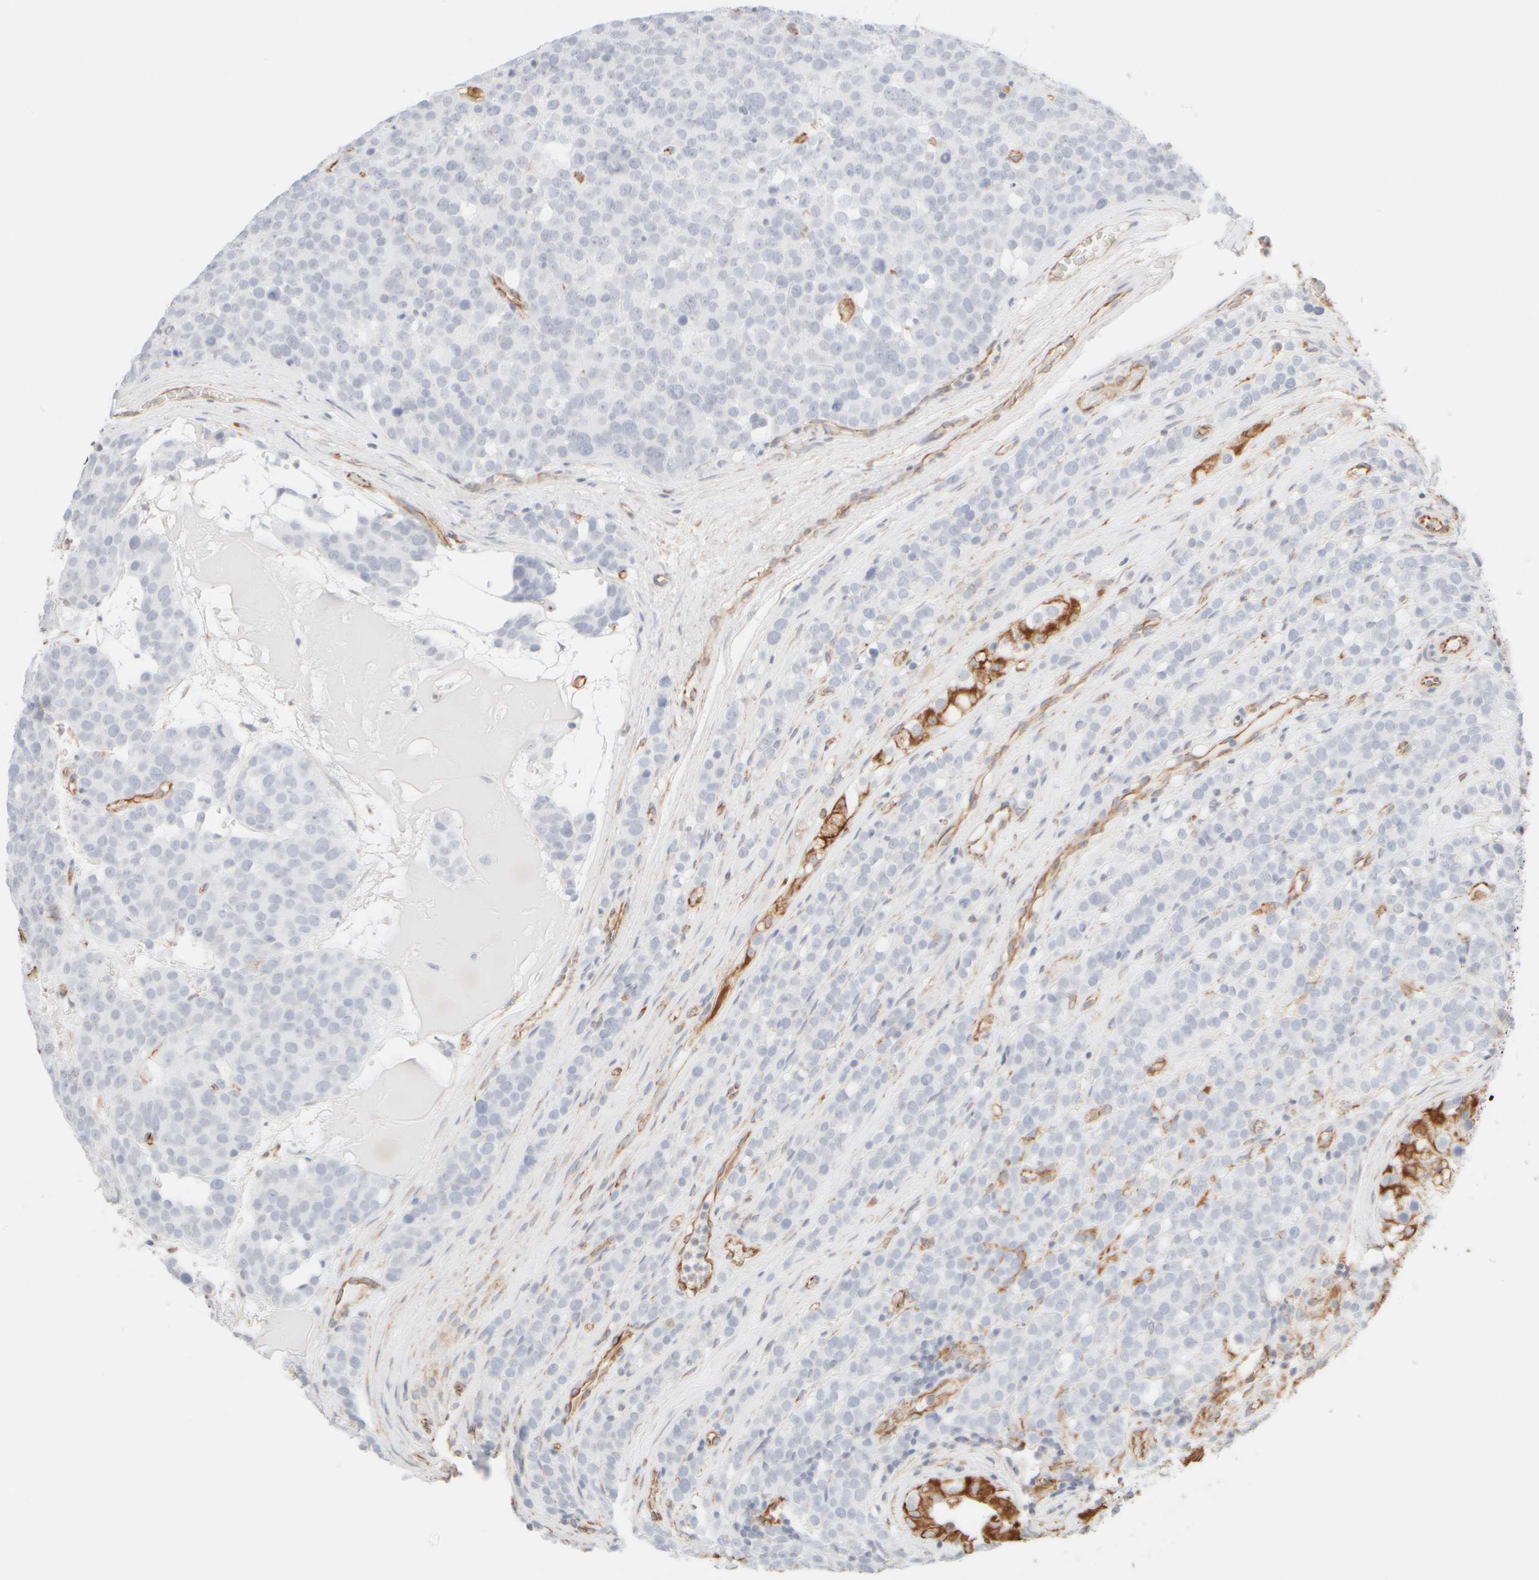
{"staining": {"intensity": "negative", "quantity": "none", "location": "none"}, "tissue": "testis cancer", "cell_type": "Tumor cells", "image_type": "cancer", "snomed": [{"axis": "morphology", "description": "Seminoma, NOS"}, {"axis": "topography", "description": "Testis"}], "caption": "DAB immunohistochemical staining of seminoma (testis) demonstrates no significant expression in tumor cells.", "gene": "KRT15", "patient": {"sex": "male", "age": 71}}